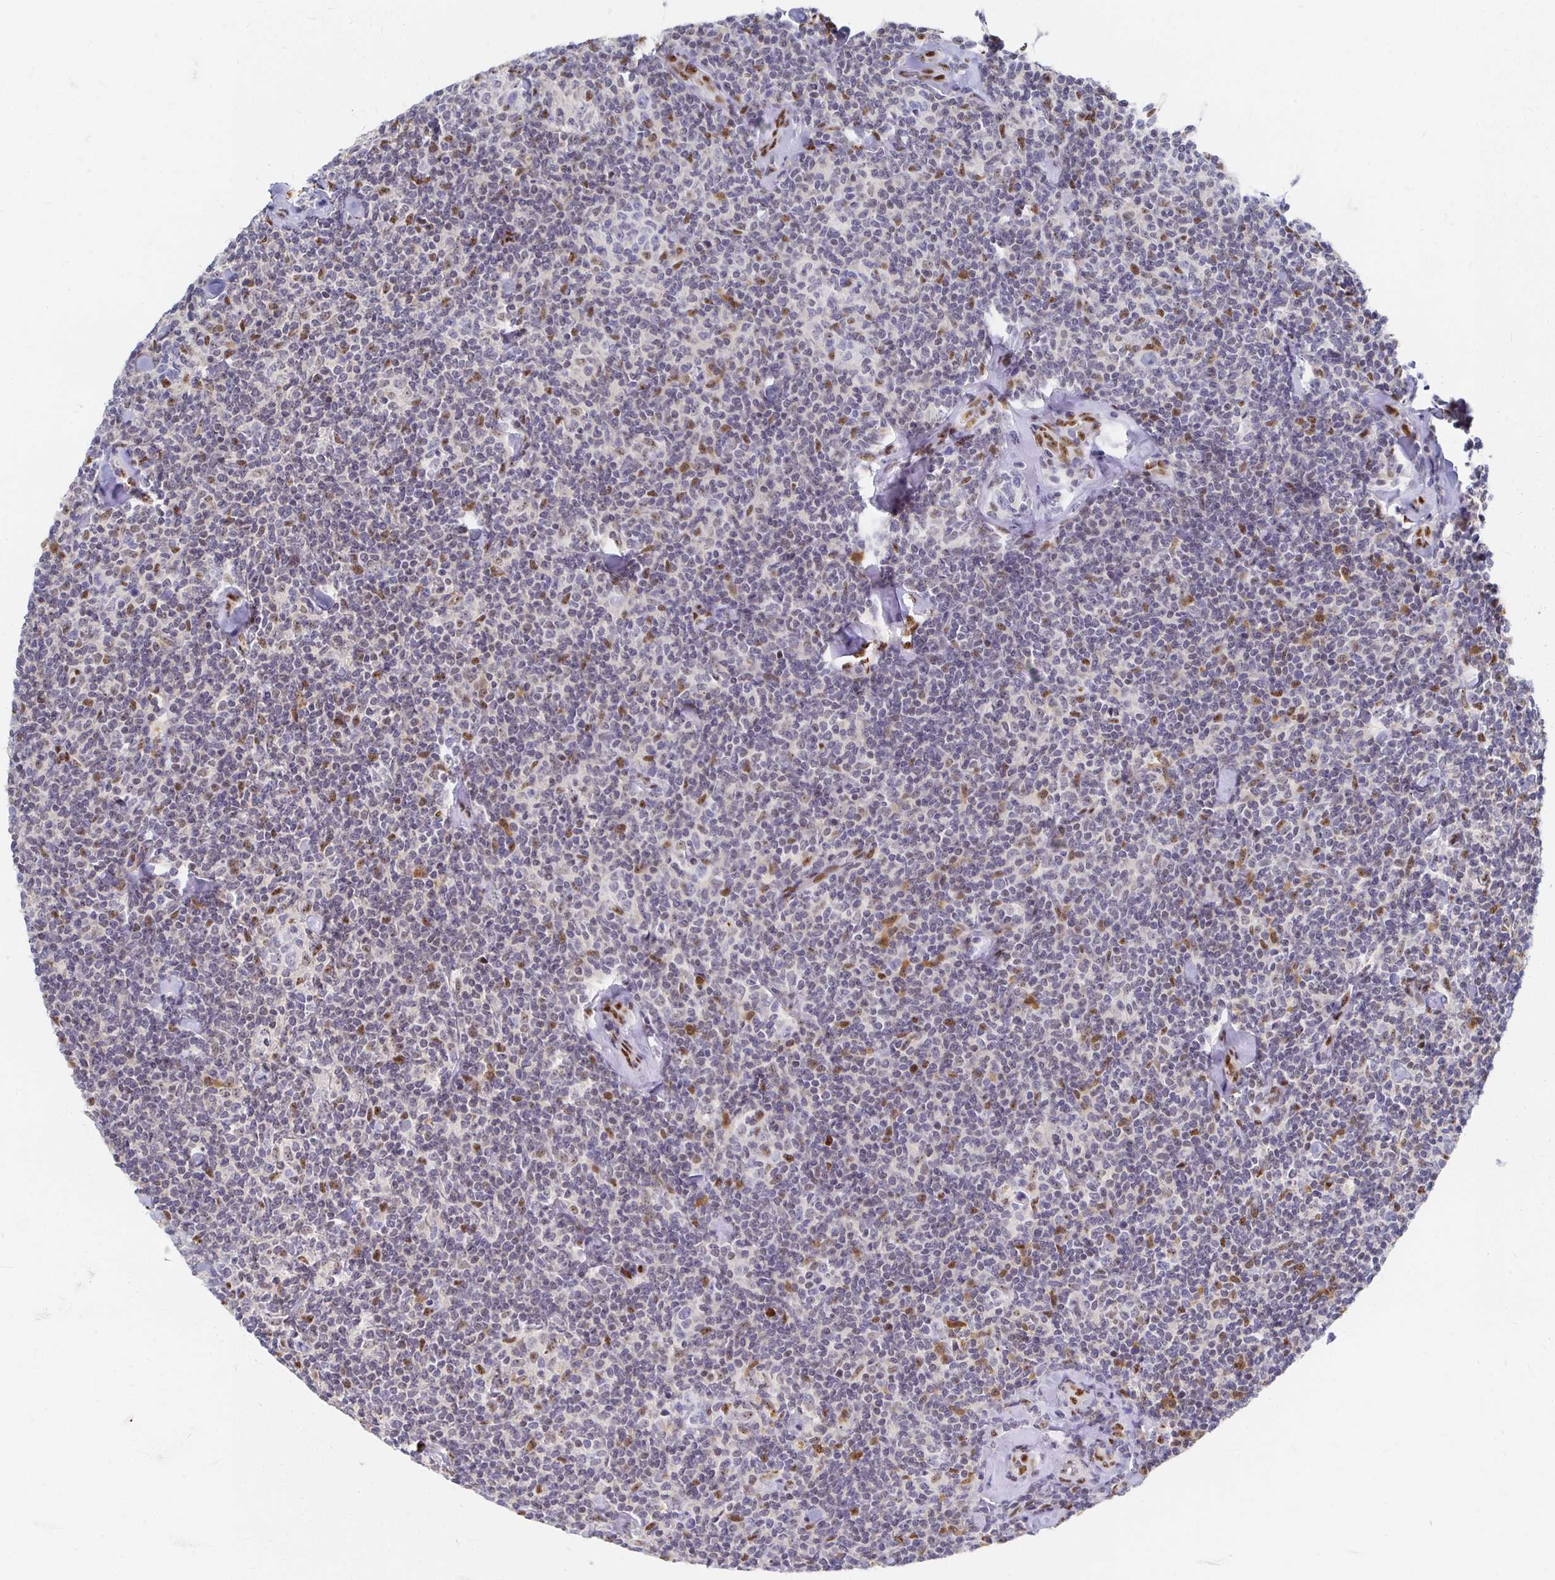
{"staining": {"intensity": "moderate", "quantity": "<25%", "location": "nuclear"}, "tissue": "lymphoma", "cell_type": "Tumor cells", "image_type": "cancer", "snomed": [{"axis": "morphology", "description": "Malignant lymphoma, non-Hodgkin's type, Low grade"}, {"axis": "topography", "description": "Lymph node"}], "caption": "Brown immunohistochemical staining in low-grade malignant lymphoma, non-Hodgkin's type shows moderate nuclear positivity in approximately <25% of tumor cells.", "gene": "CLIC3", "patient": {"sex": "female", "age": 56}}